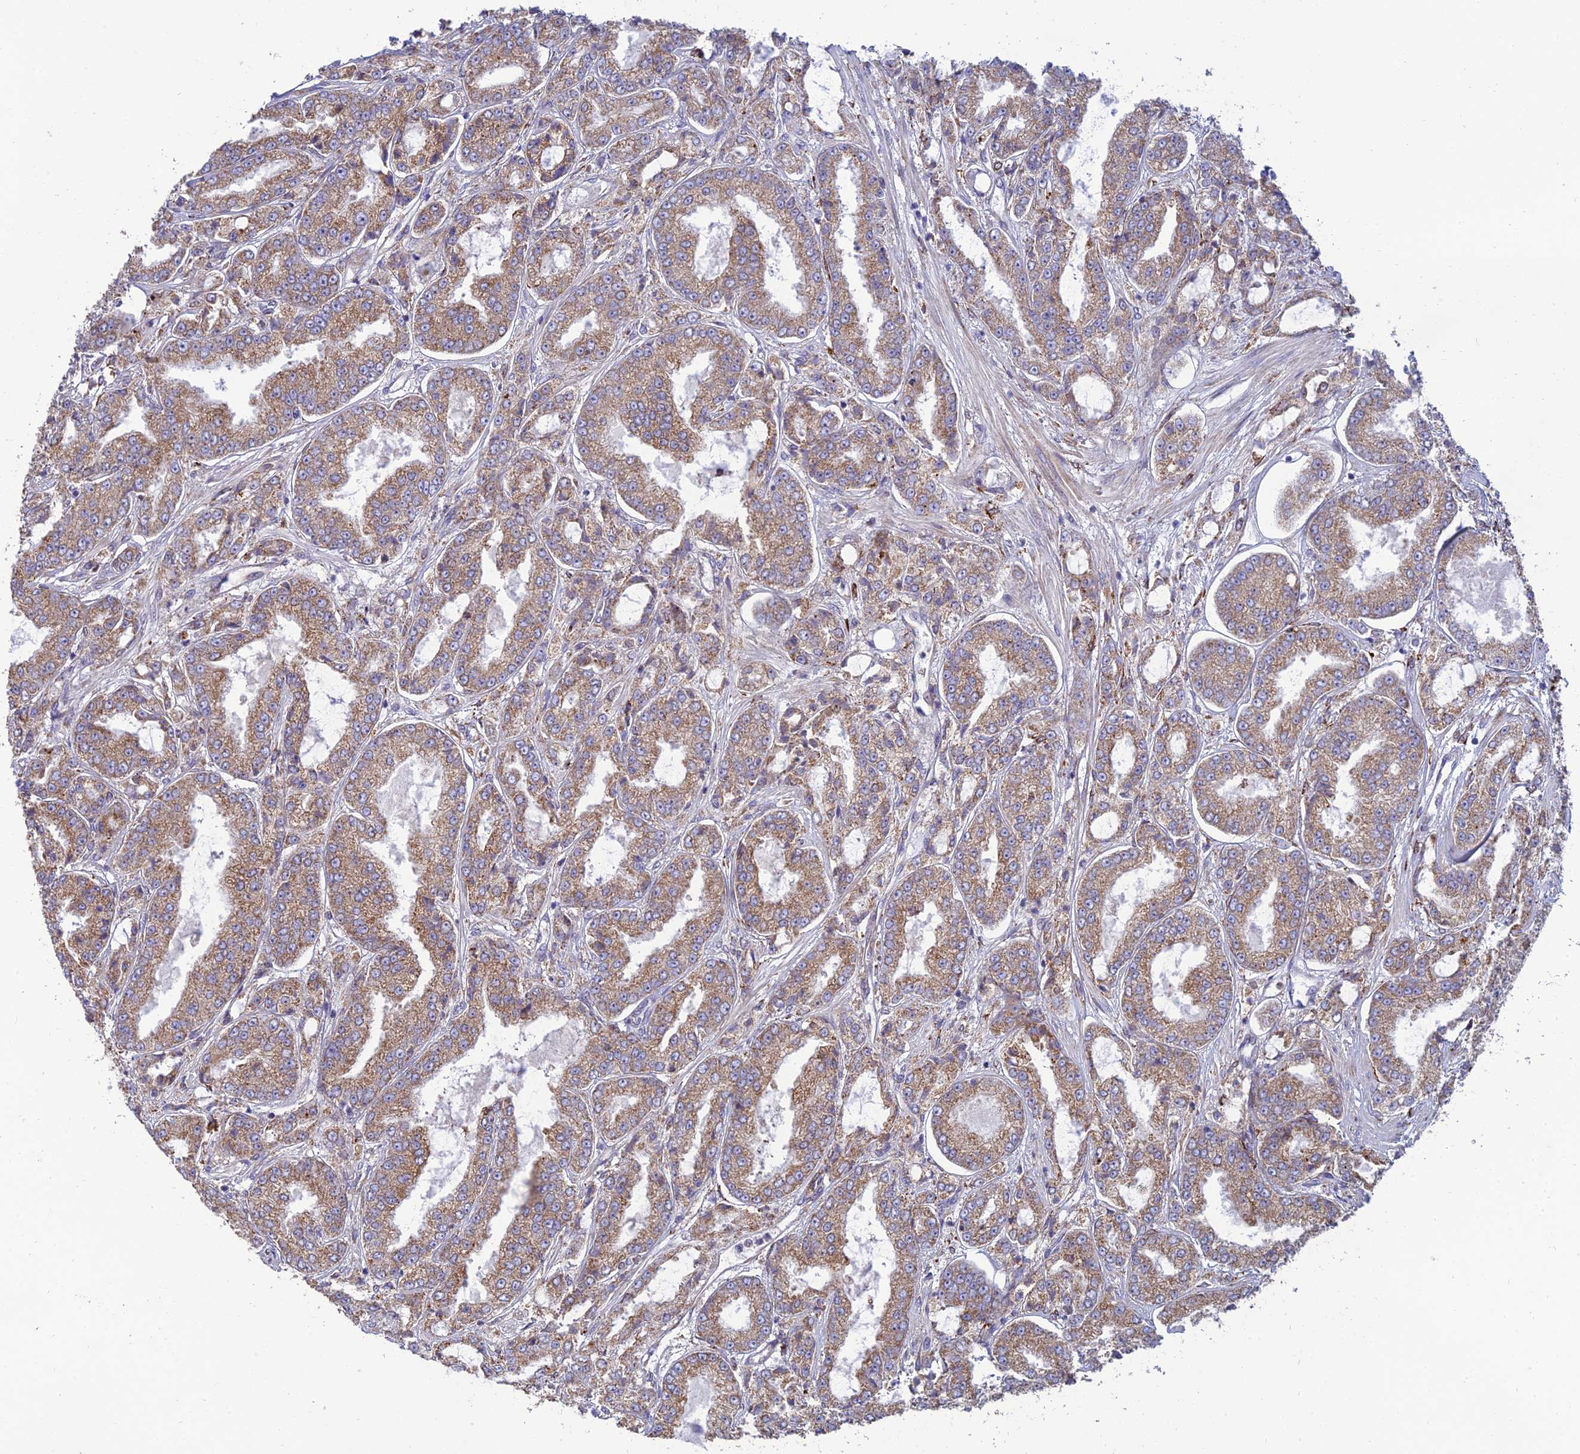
{"staining": {"intensity": "moderate", "quantity": "25%-75%", "location": "cytoplasmic/membranous"}, "tissue": "prostate cancer", "cell_type": "Tumor cells", "image_type": "cancer", "snomed": [{"axis": "morphology", "description": "Adenocarcinoma, High grade"}, {"axis": "topography", "description": "Prostate"}], "caption": "A medium amount of moderate cytoplasmic/membranous positivity is present in approximately 25%-75% of tumor cells in prostate adenocarcinoma (high-grade) tissue.", "gene": "RCN3", "patient": {"sex": "male", "age": 71}}